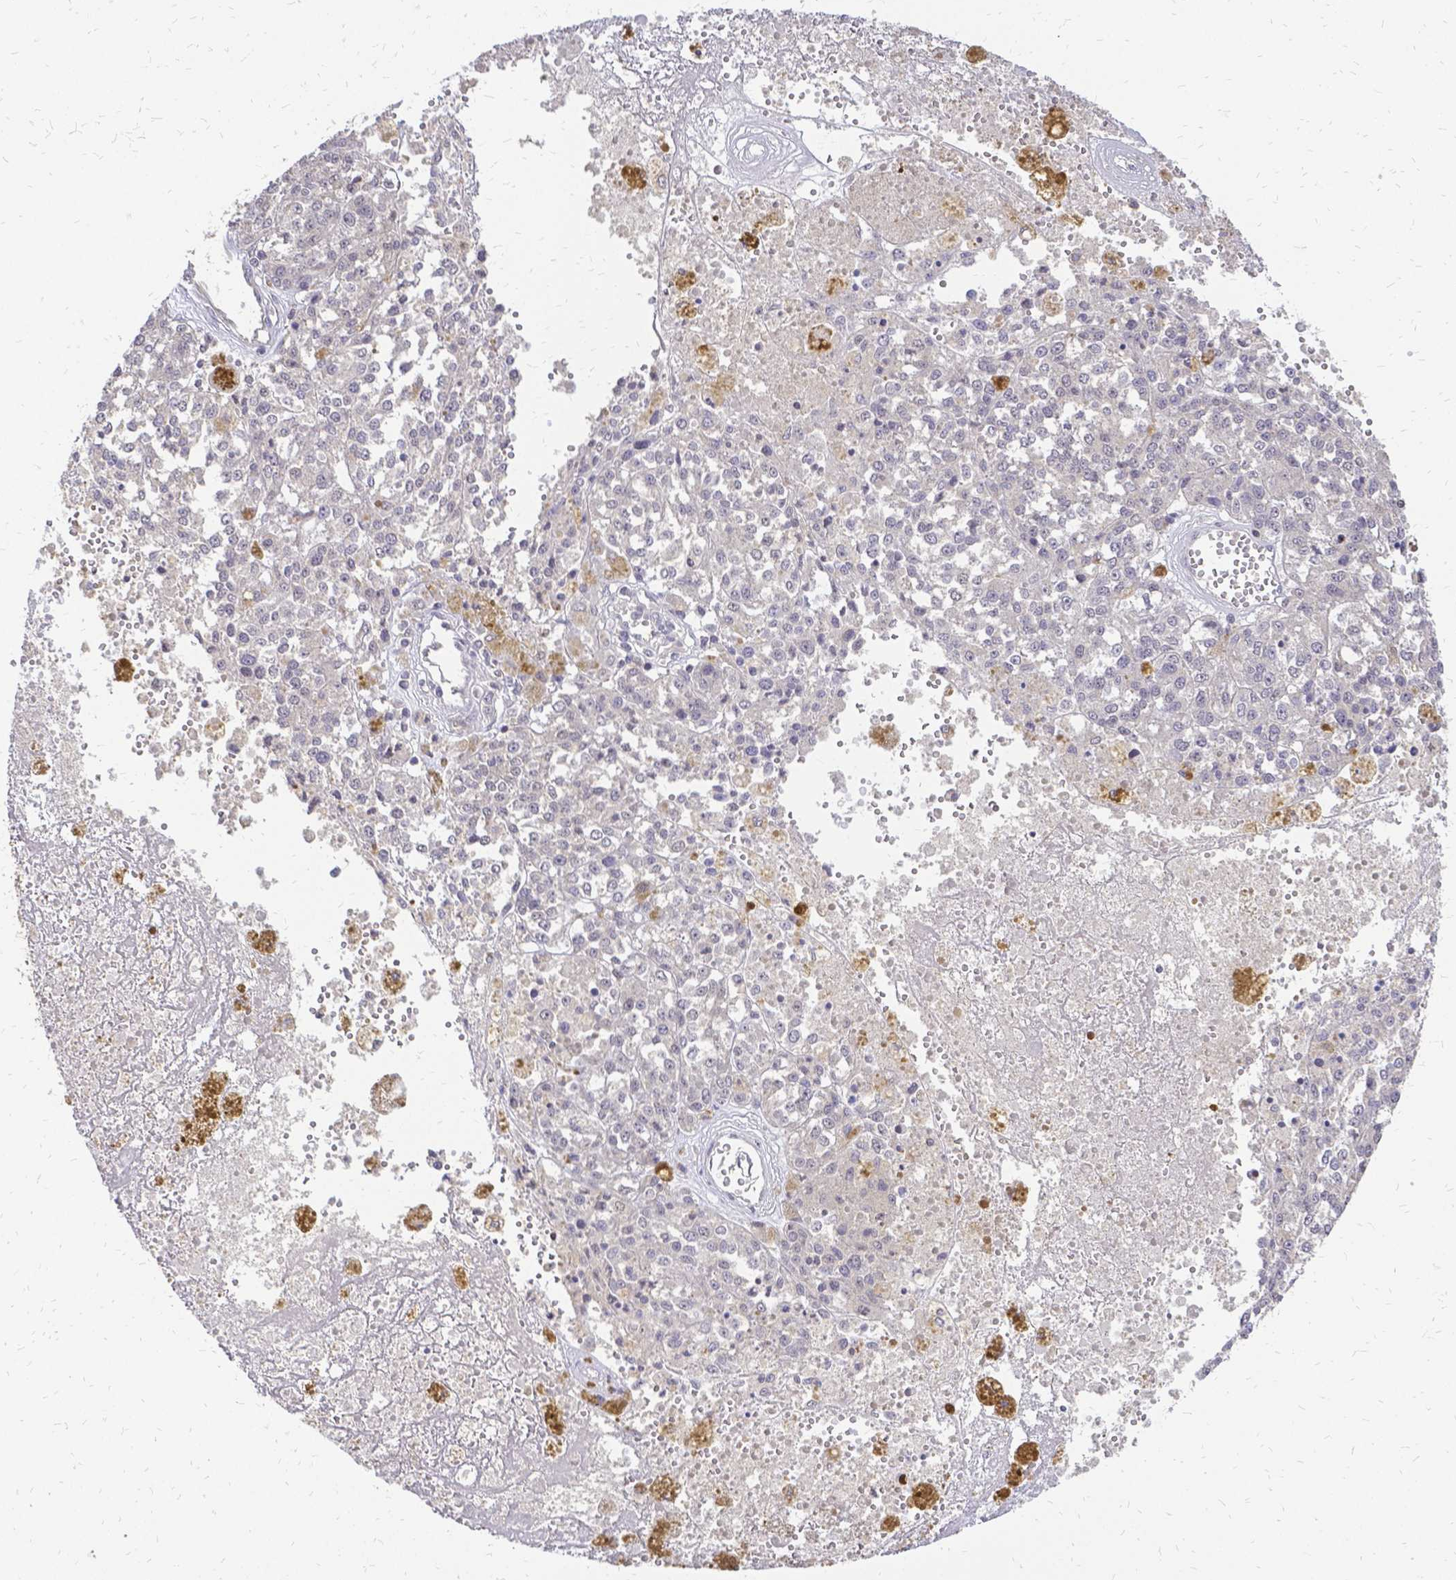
{"staining": {"intensity": "negative", "quantity": "none", "location": "none"}, "tissue": "melanoma", "cell_type": "Tumor cells", "image_type": "cancer", "snomed": [{"axis": "morphology", "description": "Malignant melanoma, Metastatic site"}, {"axis": "topography", "description": "Lymph node"}], "caption": "Immunohistochemical staining of human melanoma exhibits no significant staining in tumor cells.", "gene": "CIB1", "patient": {"sex": "female", "age": 64}}